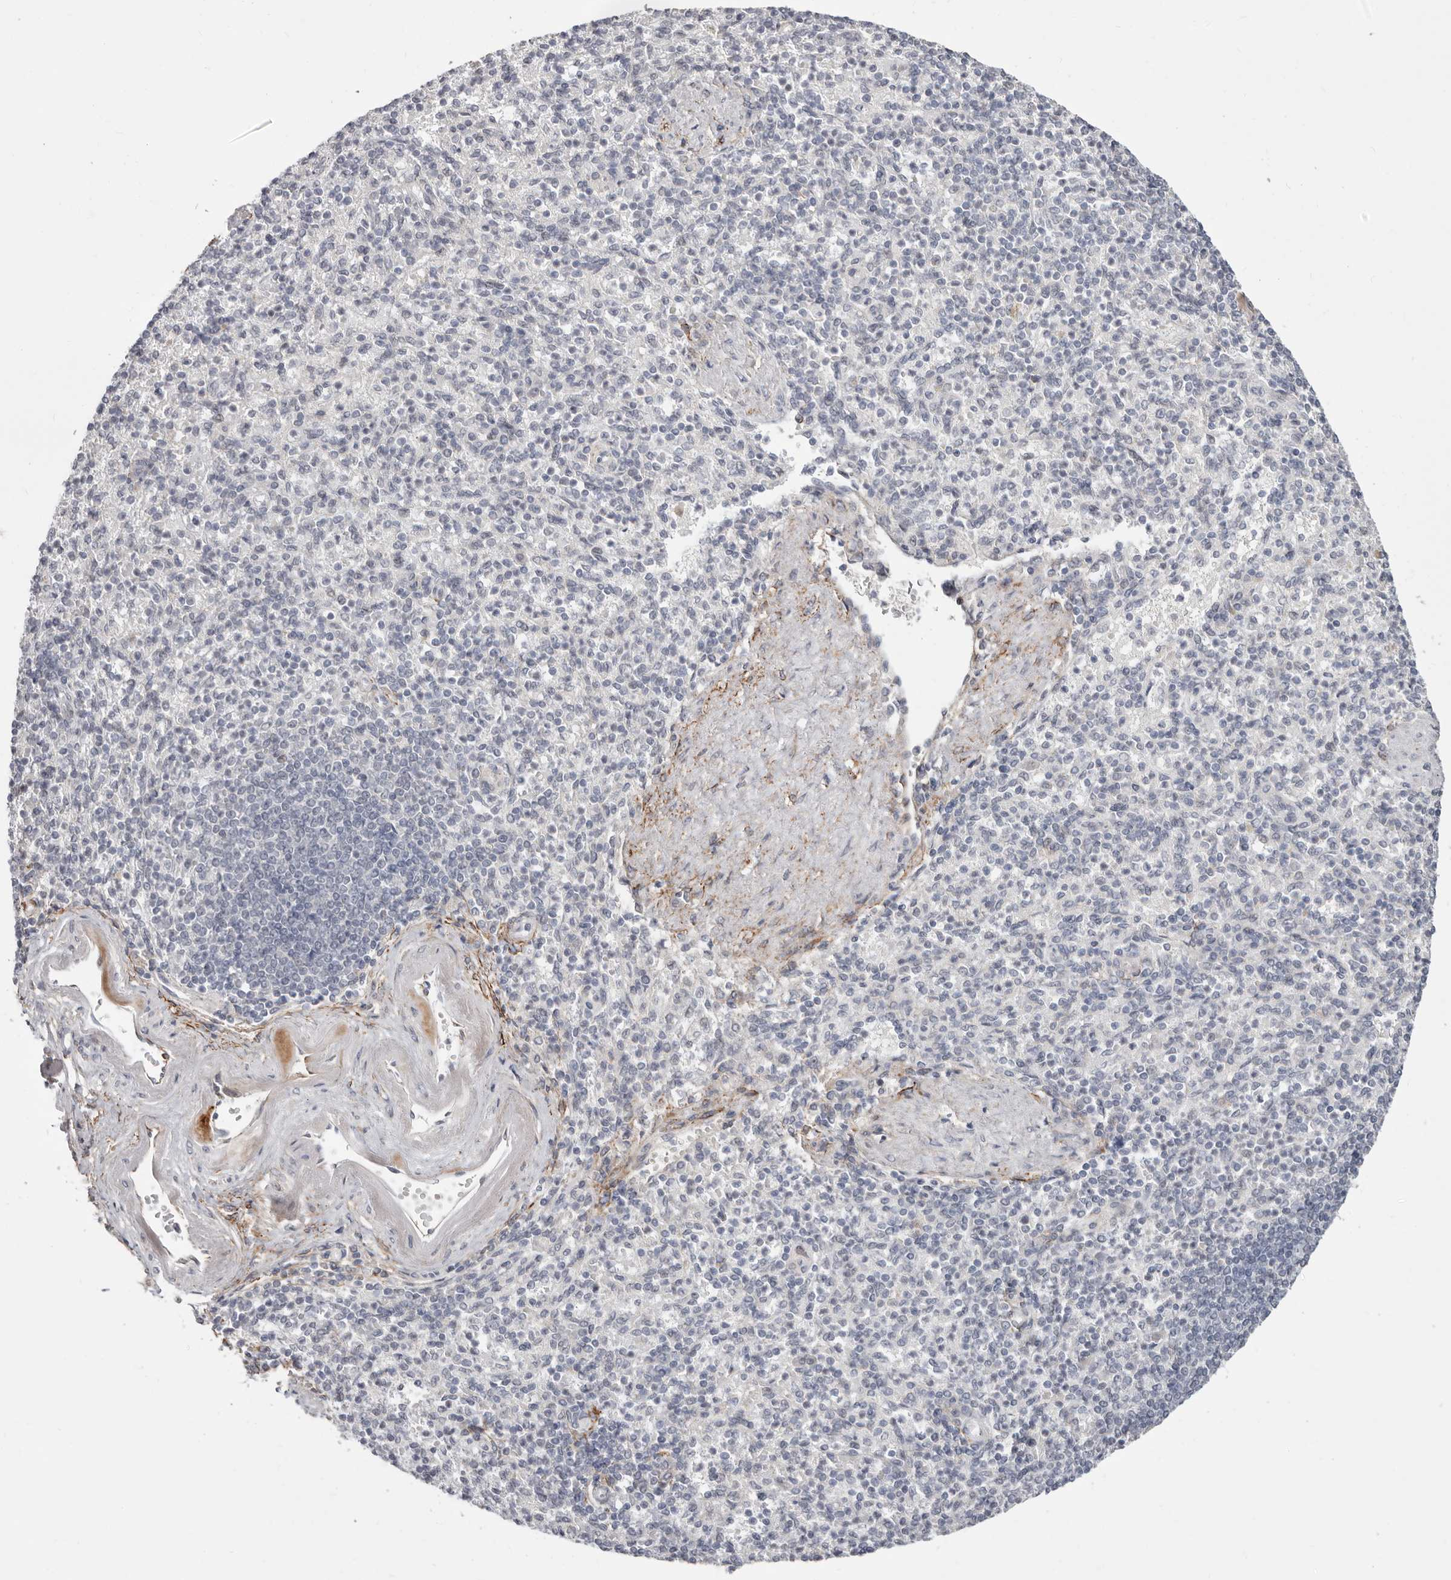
{"staining": {"intensity": "negative", "quantity": "none", "location": "none"}, "tissue": "spleen", "cell_type": "Cells in red pulp", "image_type": "normal", "snomed": [{"axis": "morphology", "description": "Normal tissue, NOS"}, {"axis": "topography", "description": "Spleen"}], "caption": "Spleen stained for a protein using immunohistochemistry demonstrates no expression cells in red pulp.", "gene": "SZT2", "patient": {"sex": "female", "age": 74}}